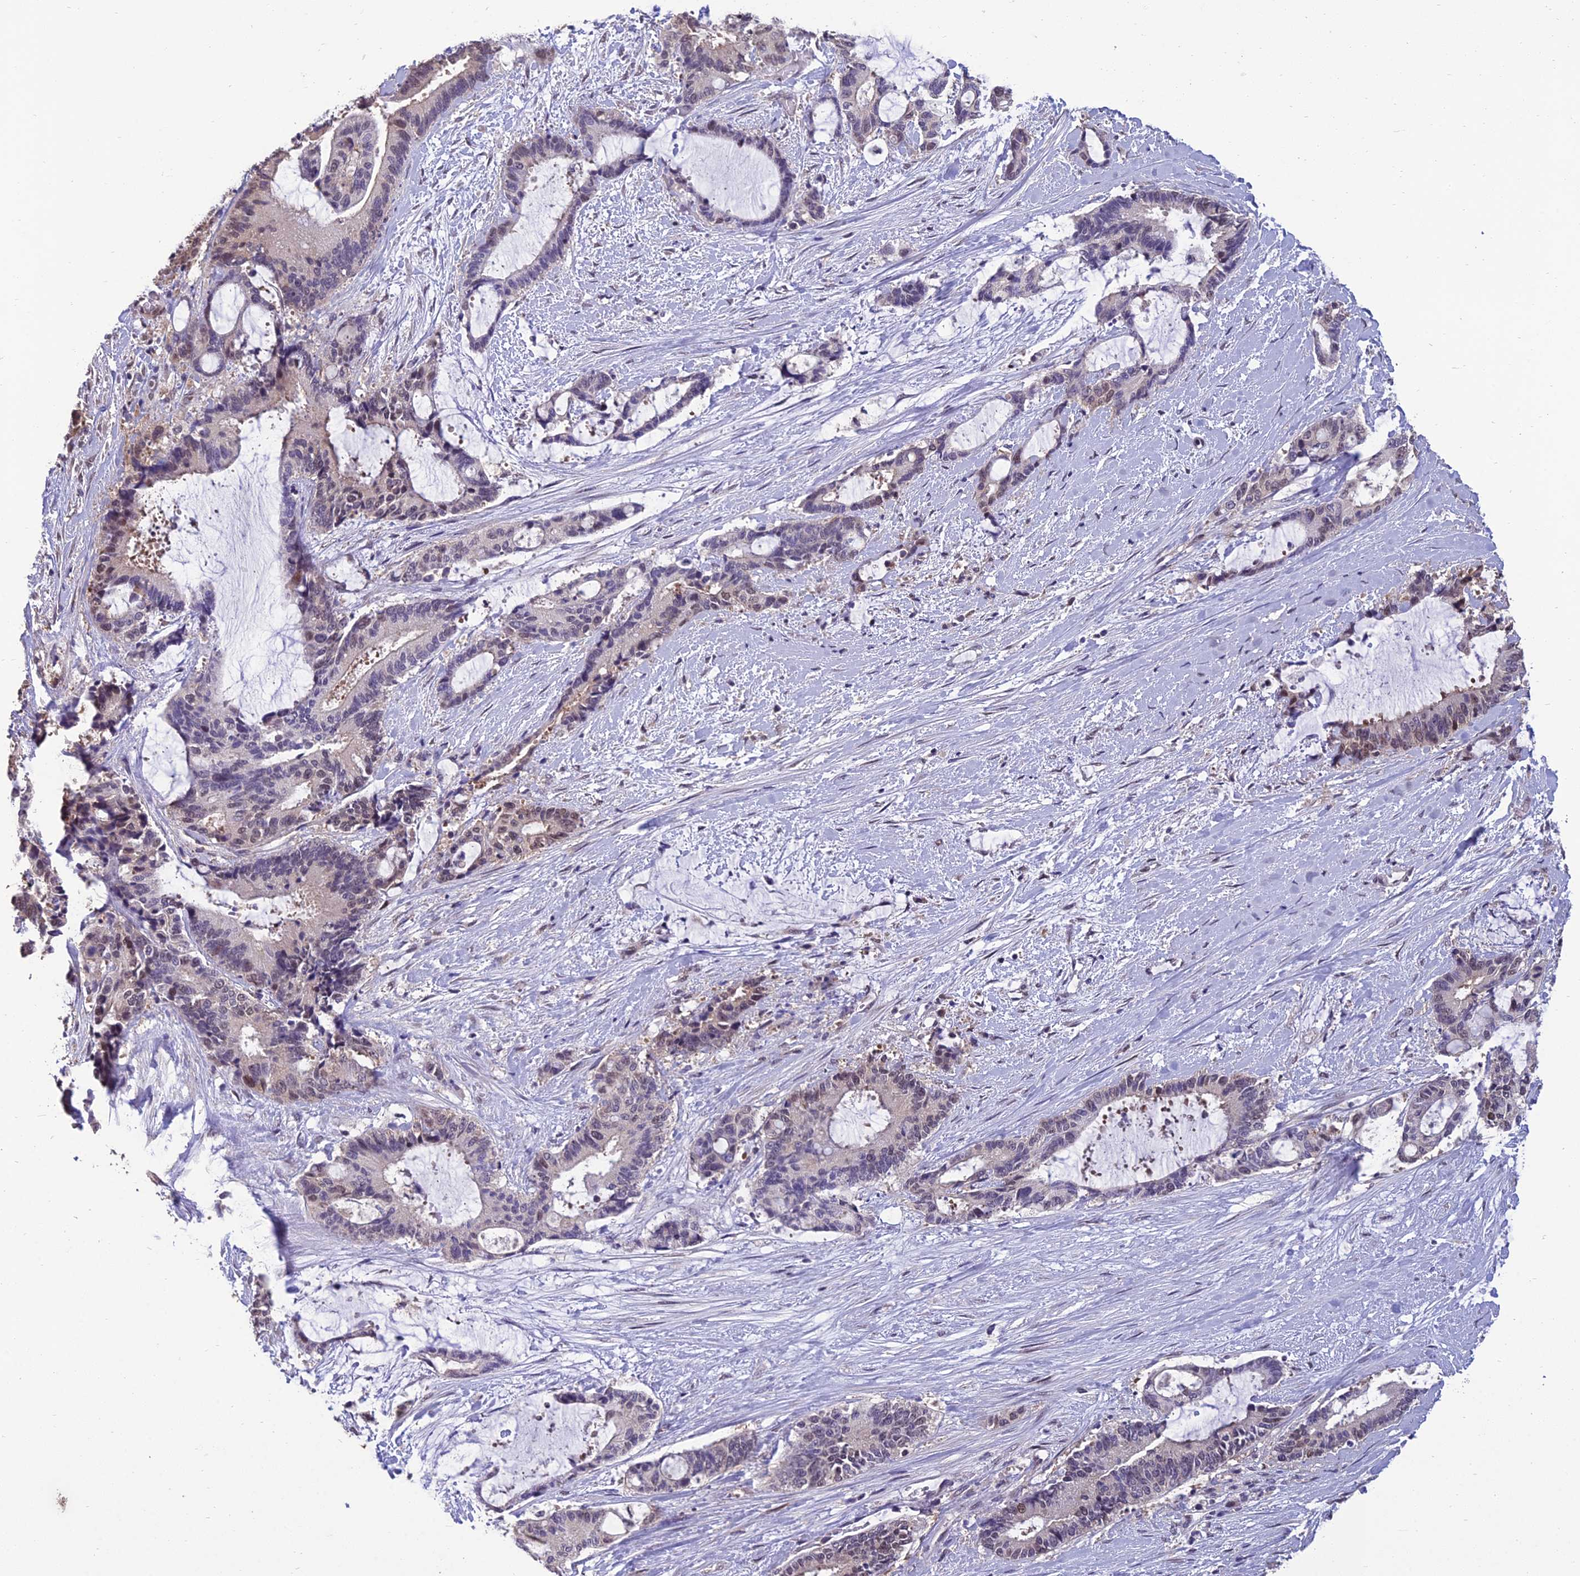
{"staining": {"intensity": "moderate", "quantity": "<25%", "location": "cytoplasmic/membranous,nuclear"}, "tissue": "liver cancer", "cell_type": "Tumor cells", "image_type": "cancer", "snomed": [{"axis": "morphology", "description": "Normal tissue, NOS"}, {"axis": "morphology", "description": "Cholangiocarcinoma"}, {"axis": "topography", "description": "Liver"}, {"axis": "topography", "description": "Peripheral nerve tissue"}], "caption": "Human liver cholangiocarcinoma stained with a protein marker reveals moderate staining in tumor cells.", "gene": "GRWD1", "patient": {"sex": "female", "age": 73}}